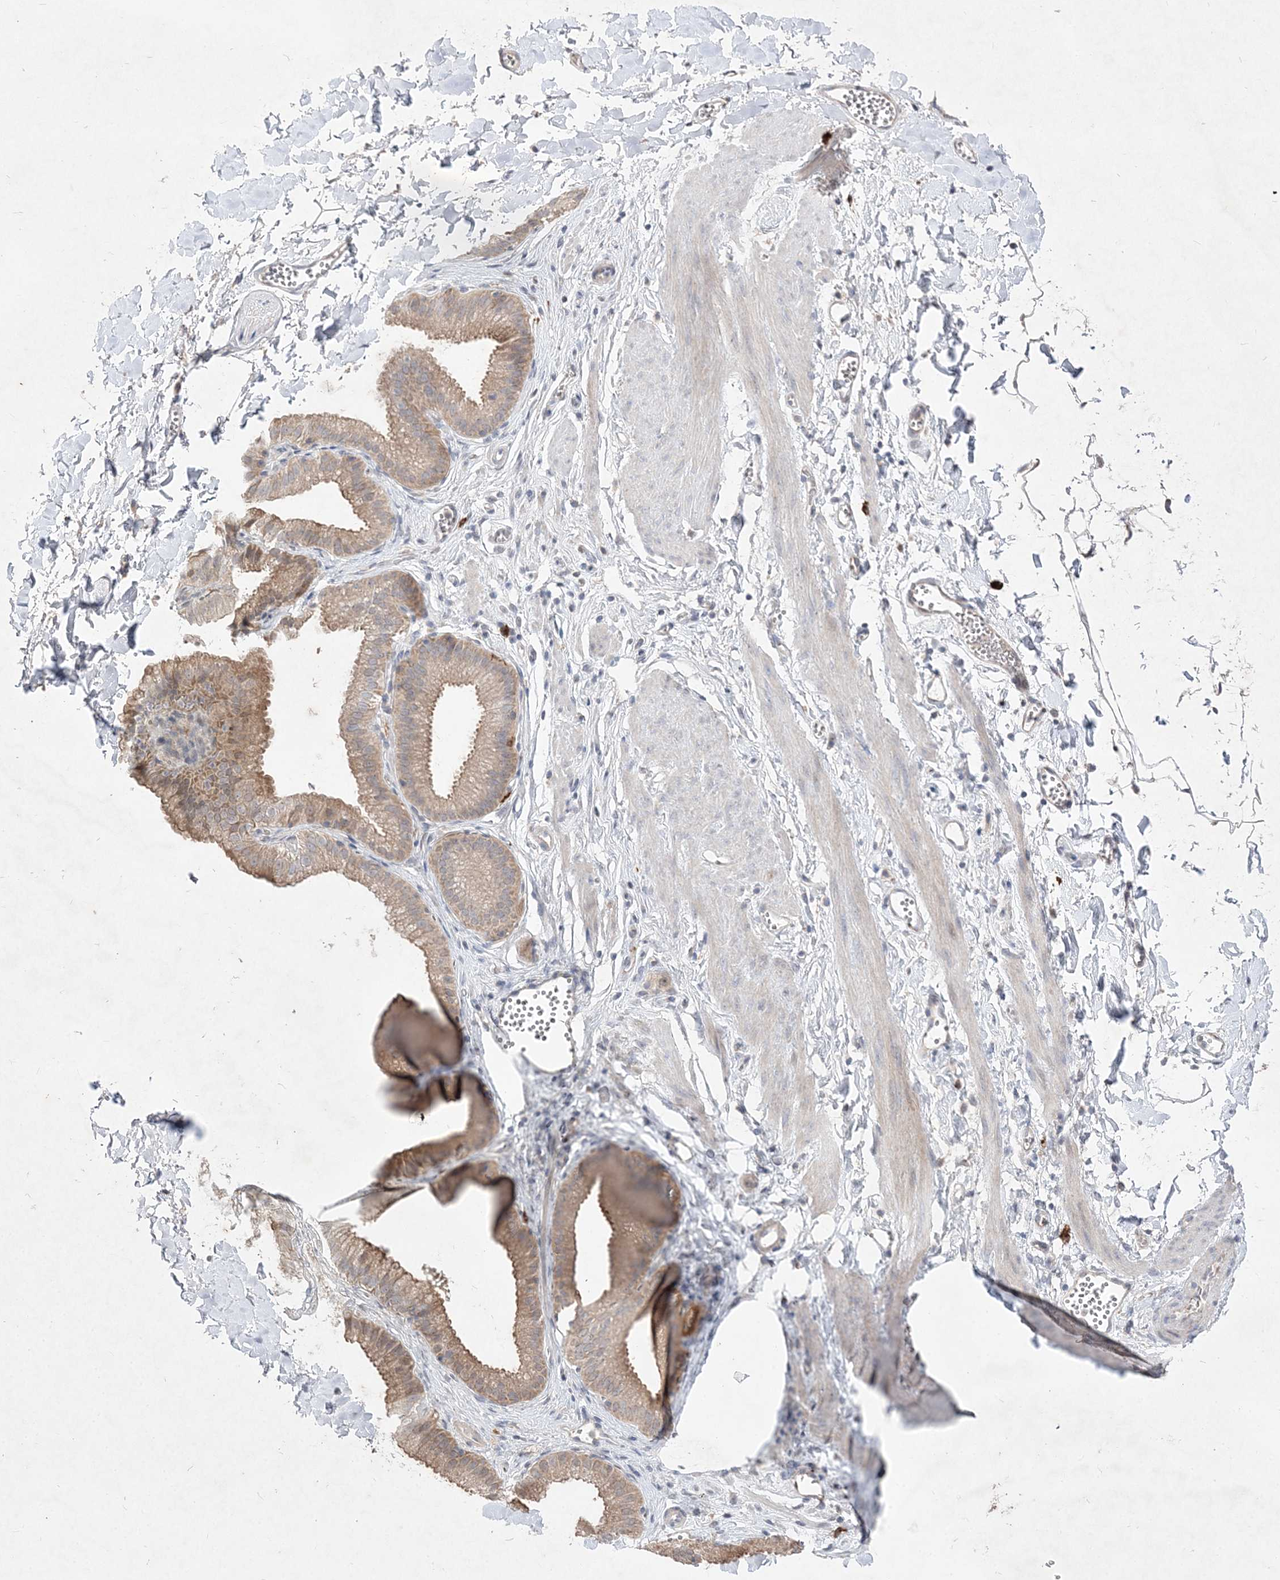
{"staining": {"intensity": "negative", "quantity": "none", "location": "none"}, "tissue": "adipose tissue", "cell_type": "Adipocytes", "image_type": "normal", "snomed": [{"axis": "morphology", "description": "Normal tissue, NOS"}, {"axis": "topography", "description": "Gallbladder"}, {"axis": "topography", "description": "Peripheral nerve tissue"}], "caption": "Normal adipose tissue was stained to show a protein in brown. There is no significant expression in adipocytes.", "gene": "CLNK", "patient": {"sex": "male", "age": 38}}